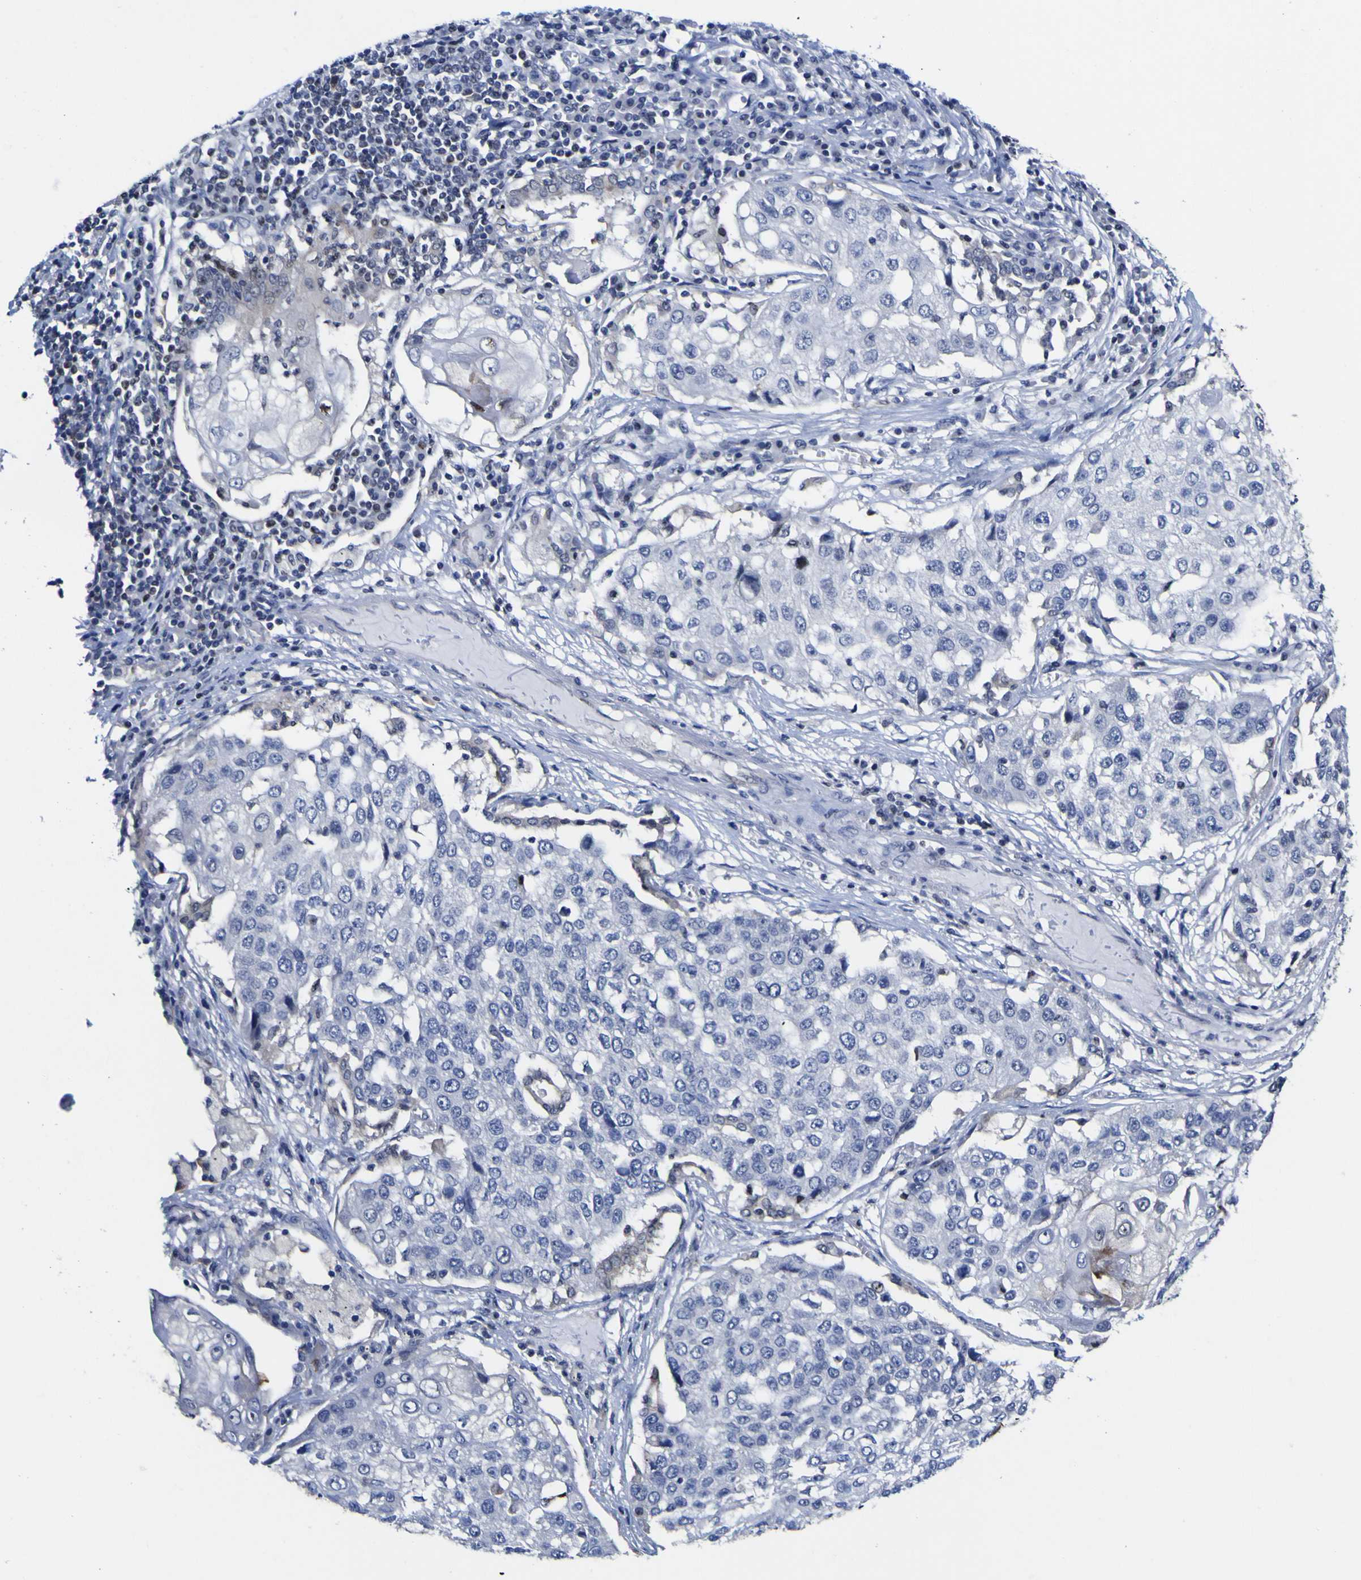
{"staining": {"intensity": "negative", "quantity": "none", "location": "none"}, "tissue": "lung cancer", "cell_type": "Tumor cells", "image_type": "cancer", "snomed": [{"axis": "morphology", "description": "Squamous cell carcinoma, NOS"}, {"axis": "topography", "description": "Lung"}], "caption": "The photomicrograph demonstrates no significant positivity in tumor cells of lung cancer.", "gene": "CASP6", "patient": {"sex": "male", "age": 71}}